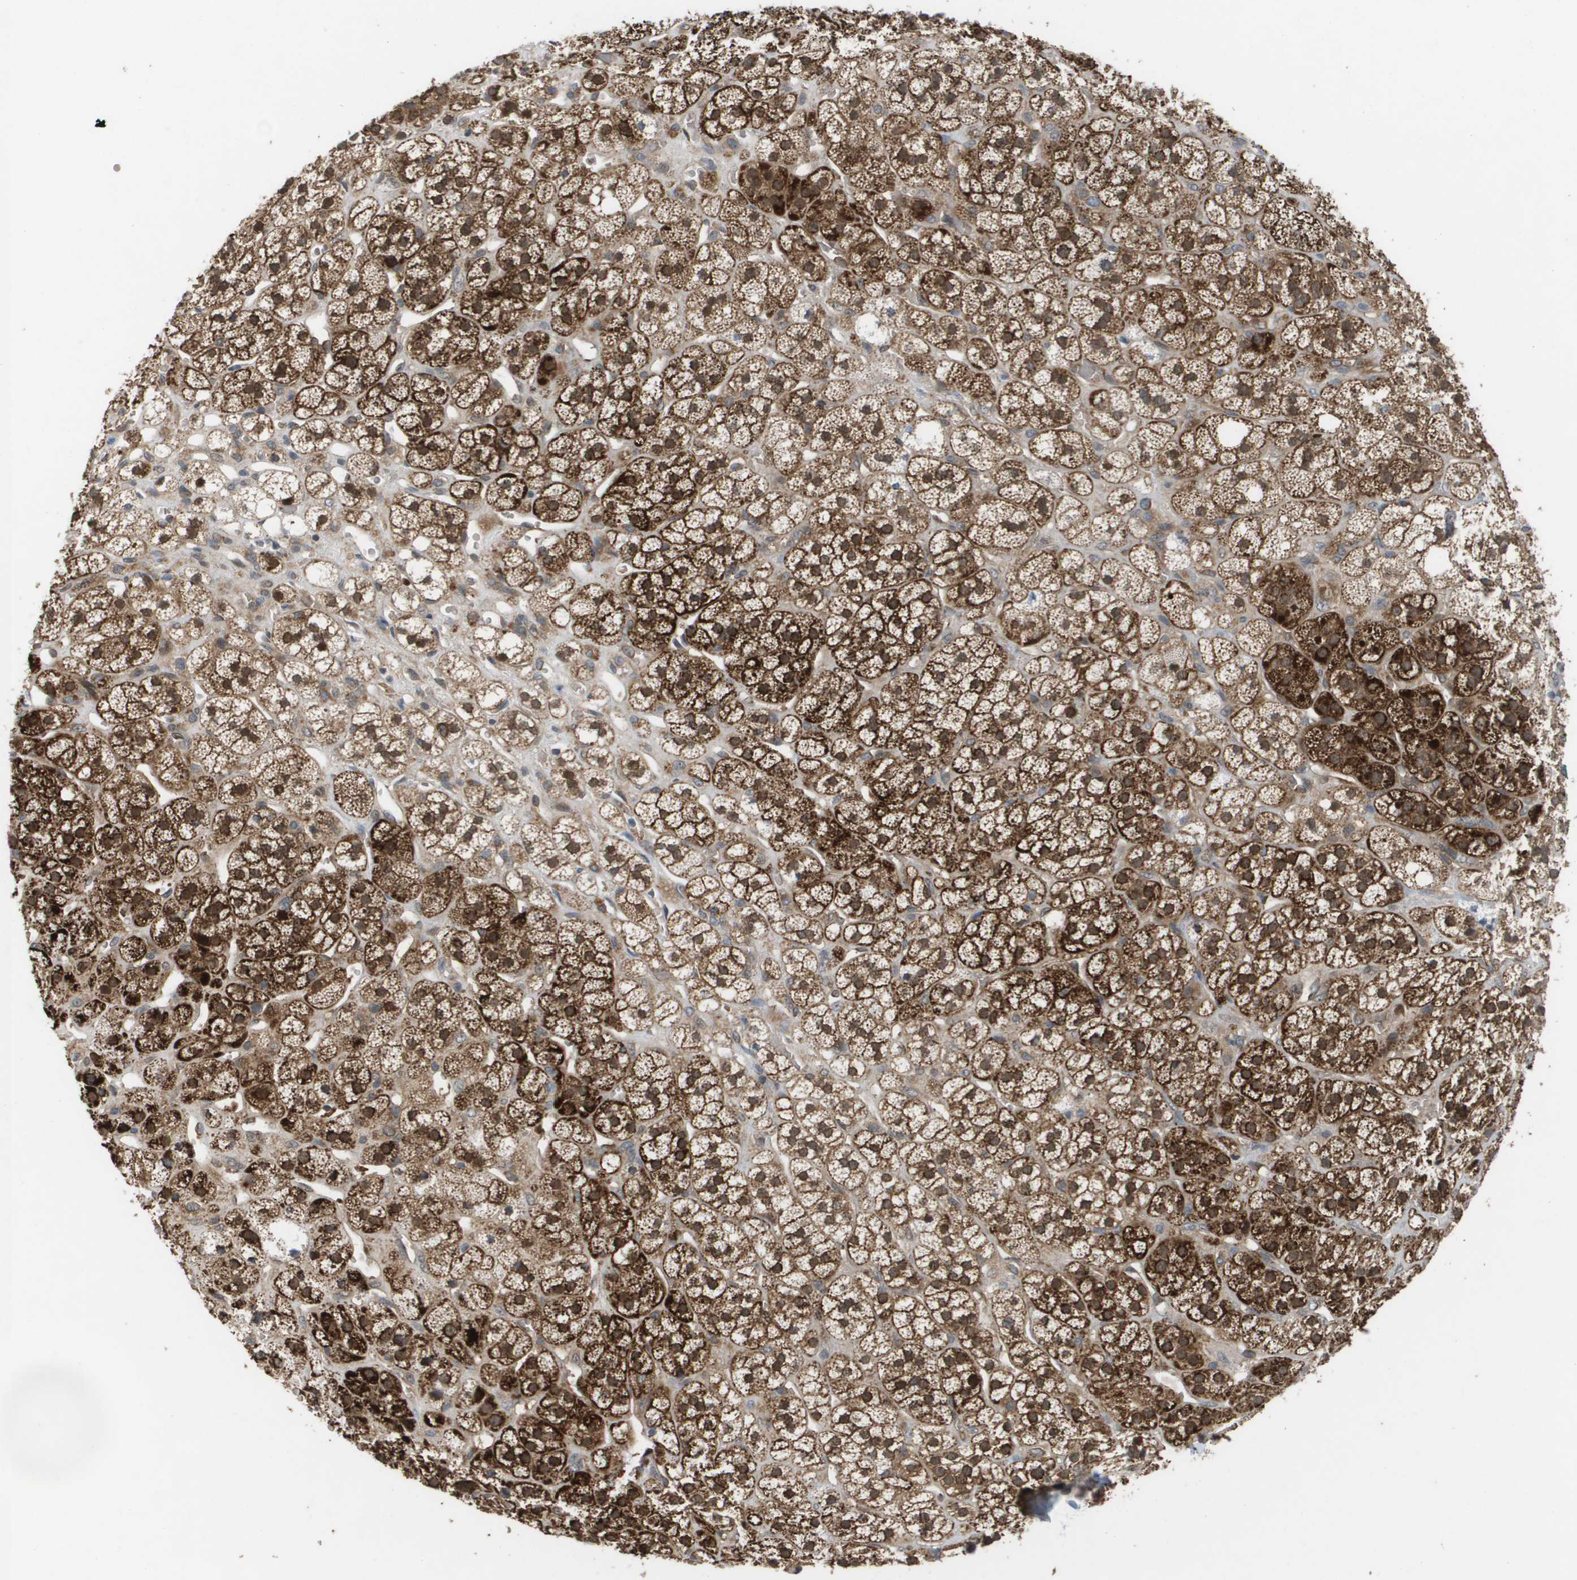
{"staining": {"intensity": "strong", "quantity": ">75%", "location": "cytoplasmic/membranous"}, "tissue": "adrenal gland", "cell_type": "Glandular cells", "image_type": "normal", "snomed": [{"axis": "morphology", "description": "Normal tissue, NOS"}, {"axis": "topography", "description": "Adrenal gland"}], "caption": "DAB (3,3'-diaminobenzidine) immunohistochemical staining of benign adrenal gland displays strong cytoplasmic/membranous protein expression in about >75% of glandular cells.", "gene": "PALD1", "patient": {"sex": "male", "age": 56}}